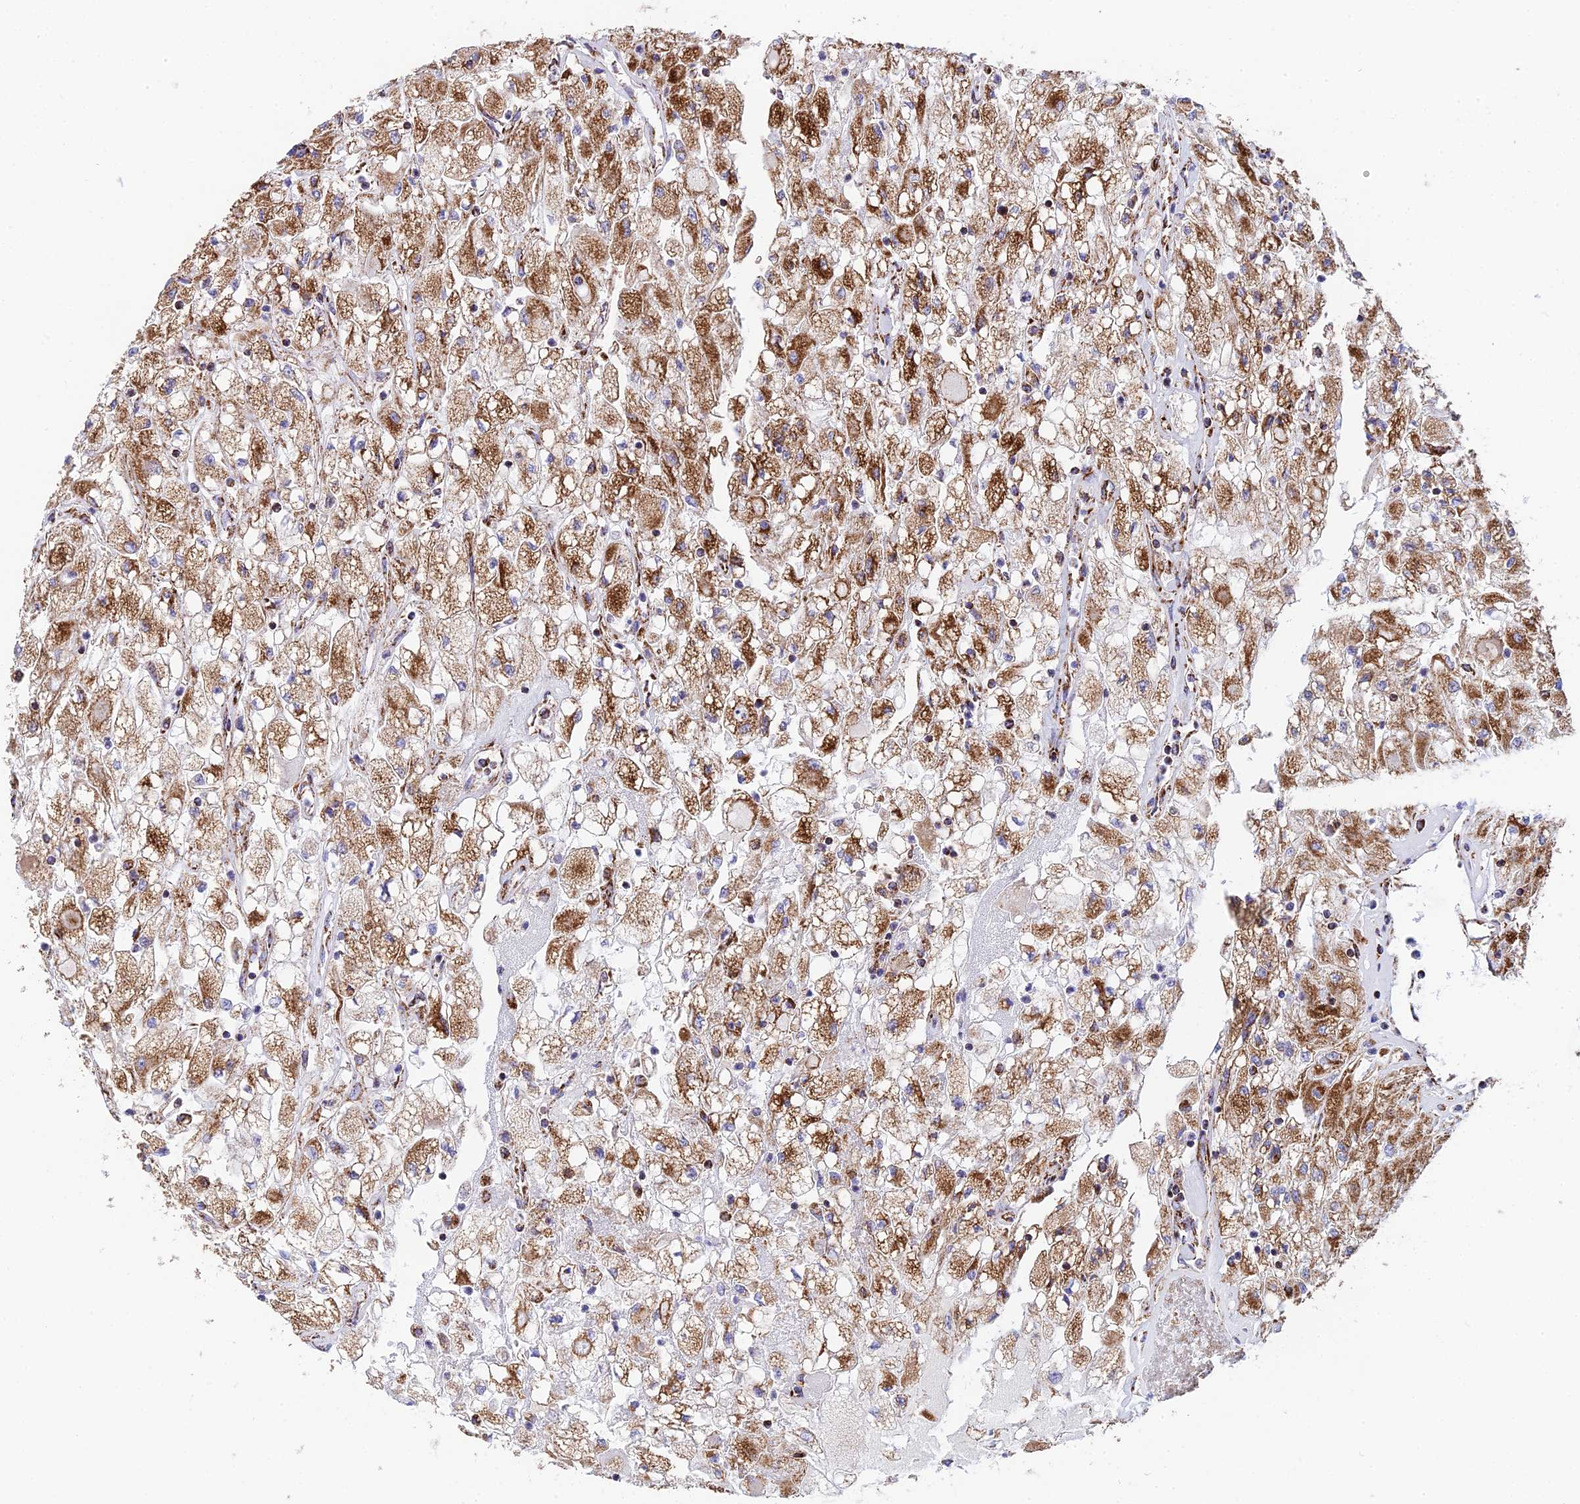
{"staining": {"intensity": "strong", "quantity": "25%-75%", "location": "cytoplasmic/membranous"}, "tissue": "renal cancer", "cell_type": "Tumor cells", "image_type": "cancer", "snomed": [{"axis": "morphology", "description": "Adenocarcinoma, NOS"}, {"axis": "topography", "description": "Kidney"}], "caption": "High-magnification brightfield microscopy of renal cancer stained with DAB (brown) and counterstained with hematoxylin (blue). tumor cells exhibit strong cytoplasmic/membranous positivity is identified in about25%-75% of cells.", "gene": "CHCHD3", "patient": {"sex": "male", "age": 80}}